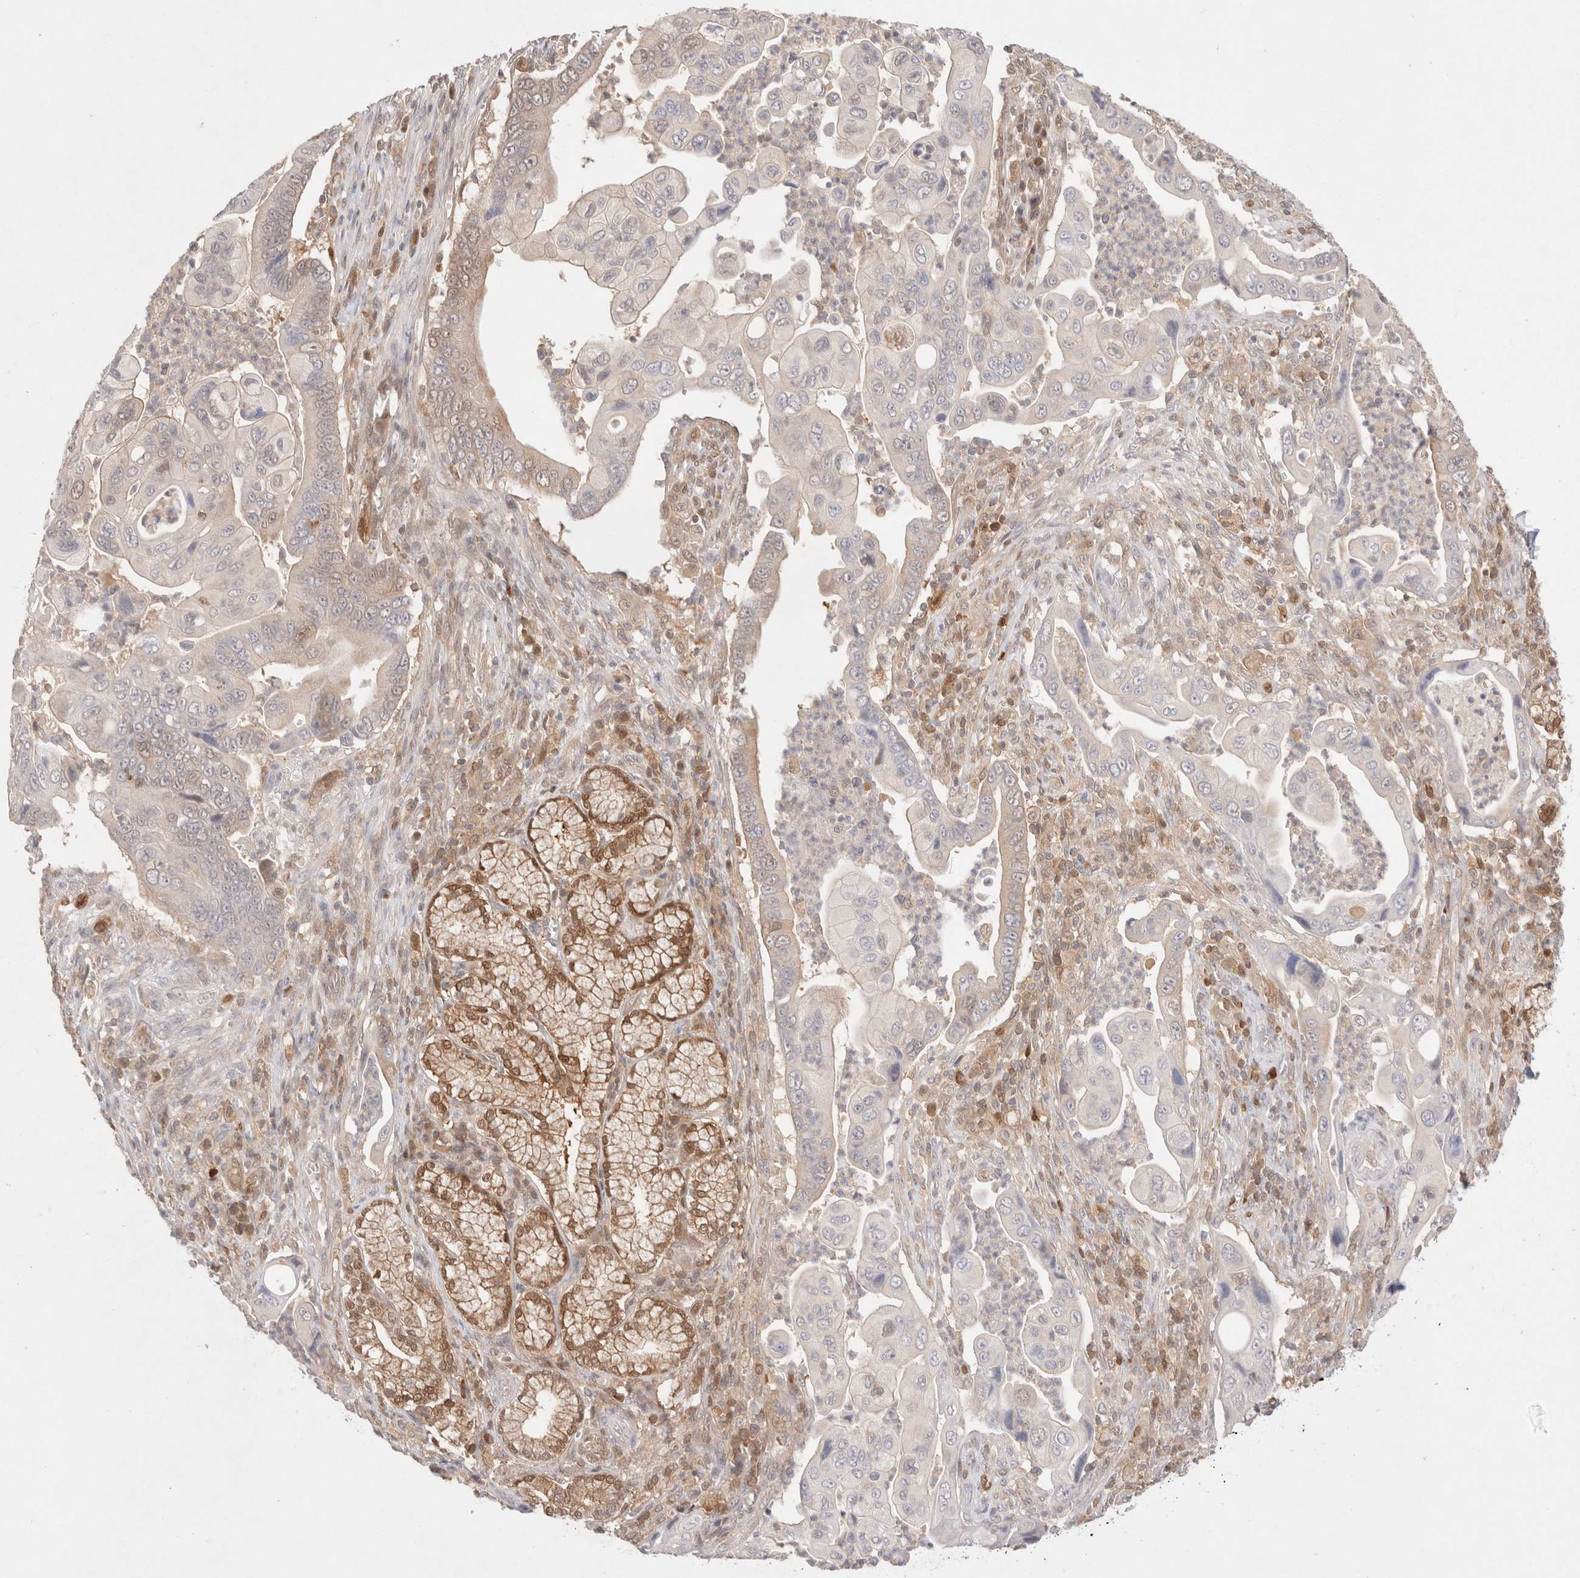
{"staining": {"intensity": "negative", "quantity": "none", "location": "none"}, "tissue": "pancreatic cancer", "cell_type": "Tumor cells", "image_type": "cancer", "snomed": [{"axis": "morphology", "description": "Adenocarcinoma, NOS"}, {"axis": "topography", "description": "Pancreas"}], "caption": "Immunohistochemistry (IHC) micrograph of pancreatic adenocarcinoma stained for a protein (brown), which displays no staining in tumor cells.", "gene": "STARD10", "patient": {"sex": "male", "age": 78}}